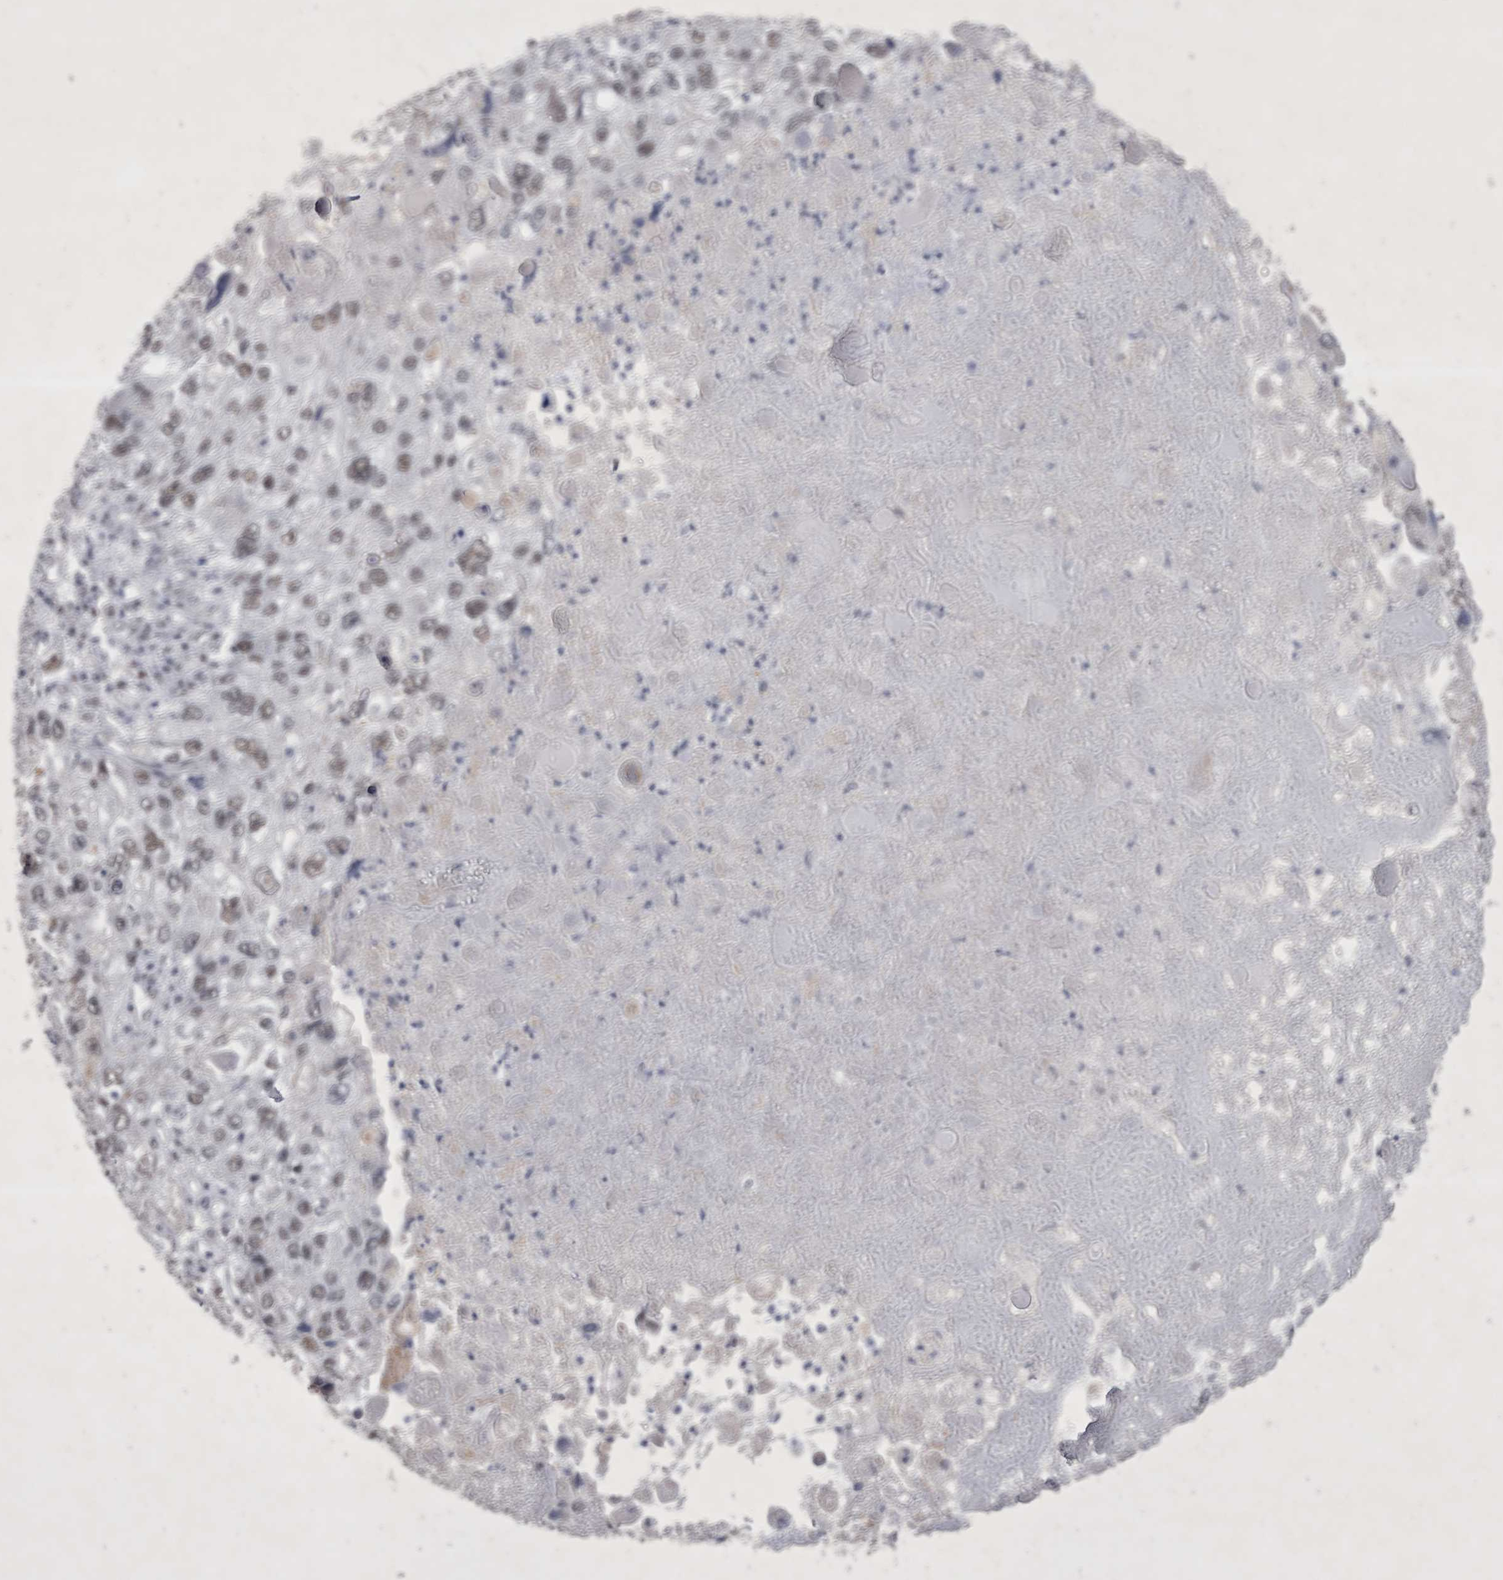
{"staining": {"intensity": "weak", "quantity": ">75%", "location": "nuclear"}, "tissue": "endometrial cancer", "cell_type": "Tumor cells", "image_type": "cancer", "snomed": [{"axis": "morphology", "description": "Adenocarcinoma, NOS"}, {"axis": "topography", "description": "Endometrium"}], "caption": "A low amount of weak nuclear expression is seen in approximately >75% of tumor cells in endometrial cancer tissue.", "gene": "RBM6", "patient": {"sex": "female", "age": 49}}